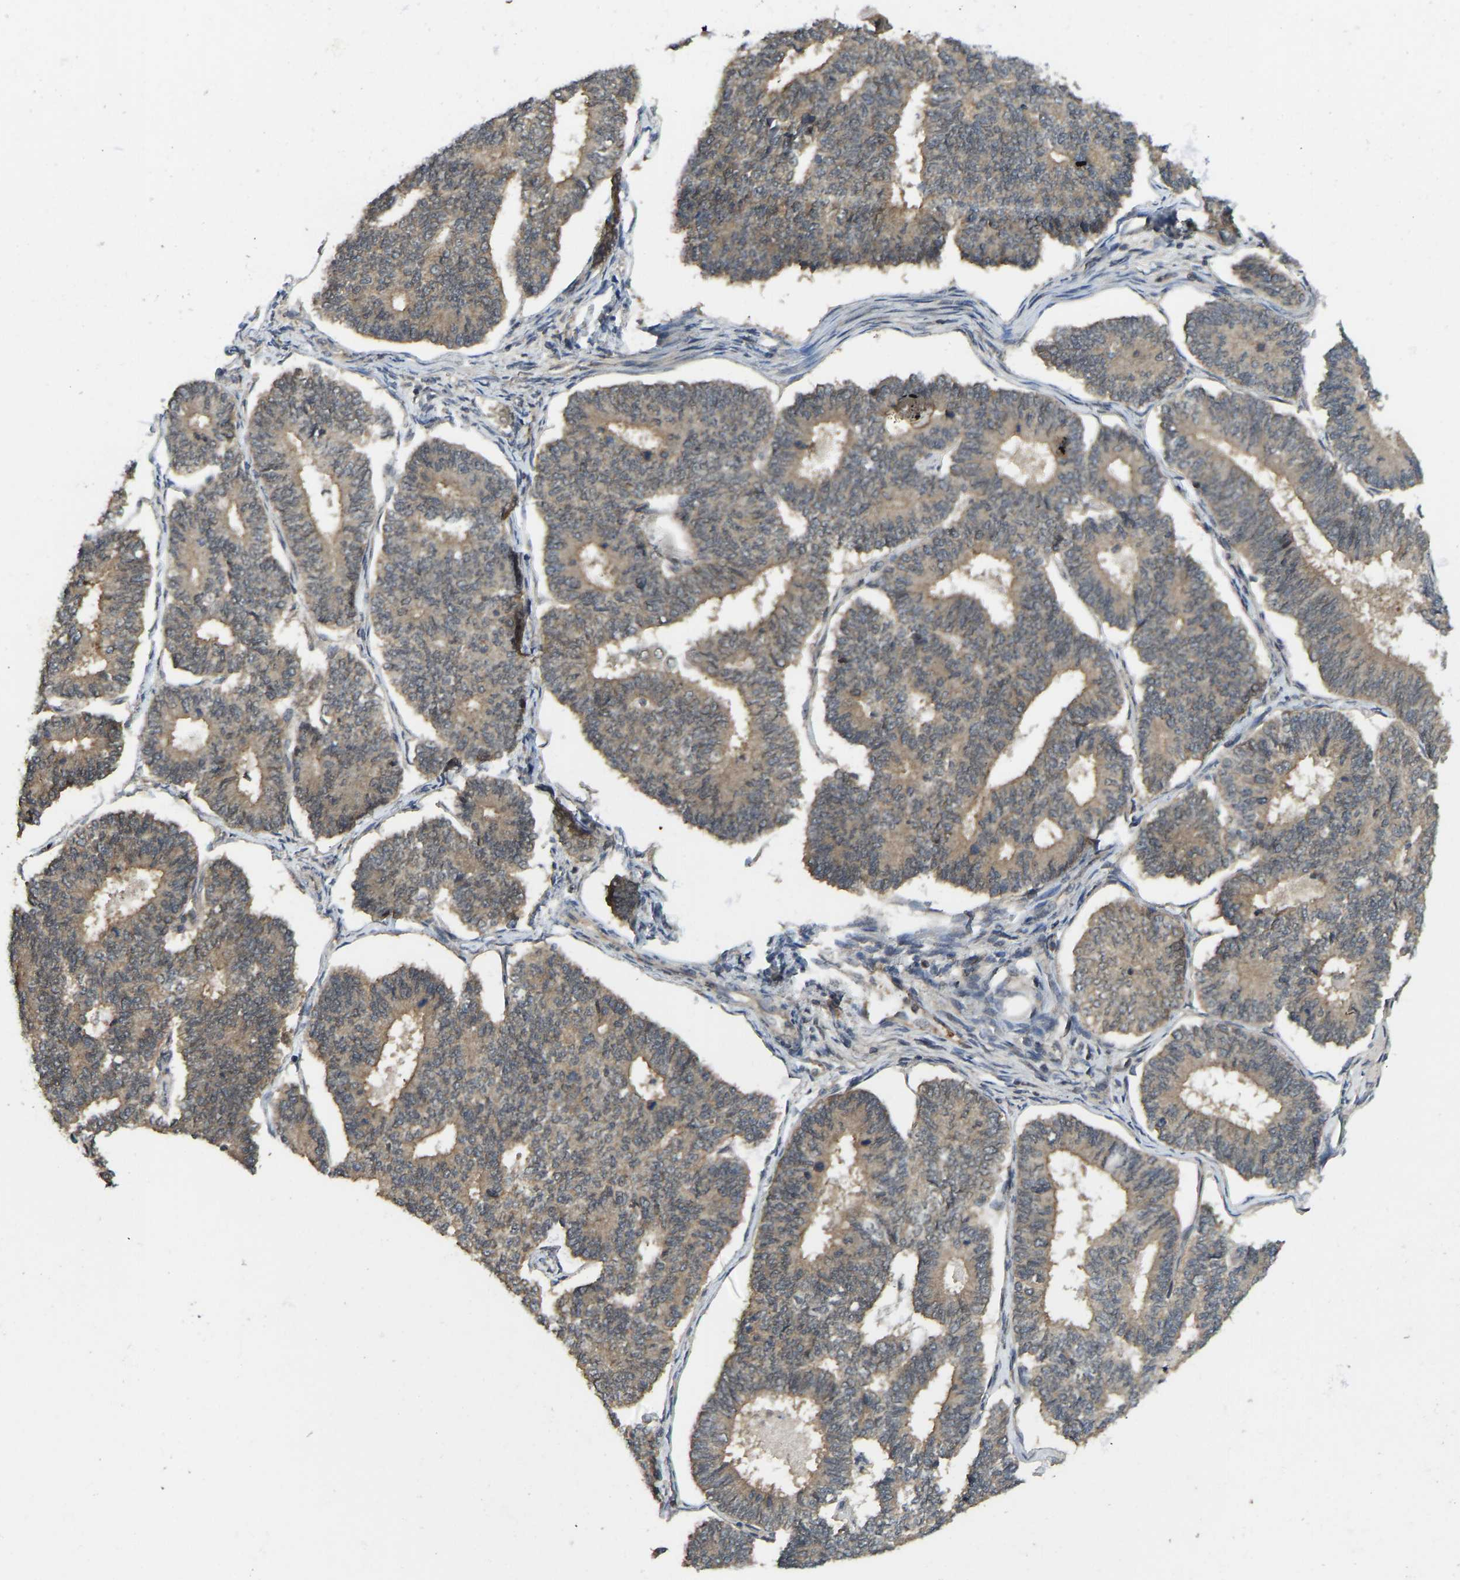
{"staining": {"intensity": "moderate", "quantity": ">75%", "location": "cytoplasmic/membranous"}, "tissue": "endometrial cancer", "cell_type": "Tumor cells", "image_type": "cancer", "snomed": [{"axis": "morphology", "description": "Adenocarcinoma, NOS"}, {"axis": "topography", "description": "Endometrium"}], "caption": "Brown immunohistochemical staining in endometrial adenocarcinoma demonstrates moderate cytoplasmic/membranous staining in approximately >75% of tumor cells.", "gene": "NDRG3", "patient": {"sex": "female", "age": 70}}